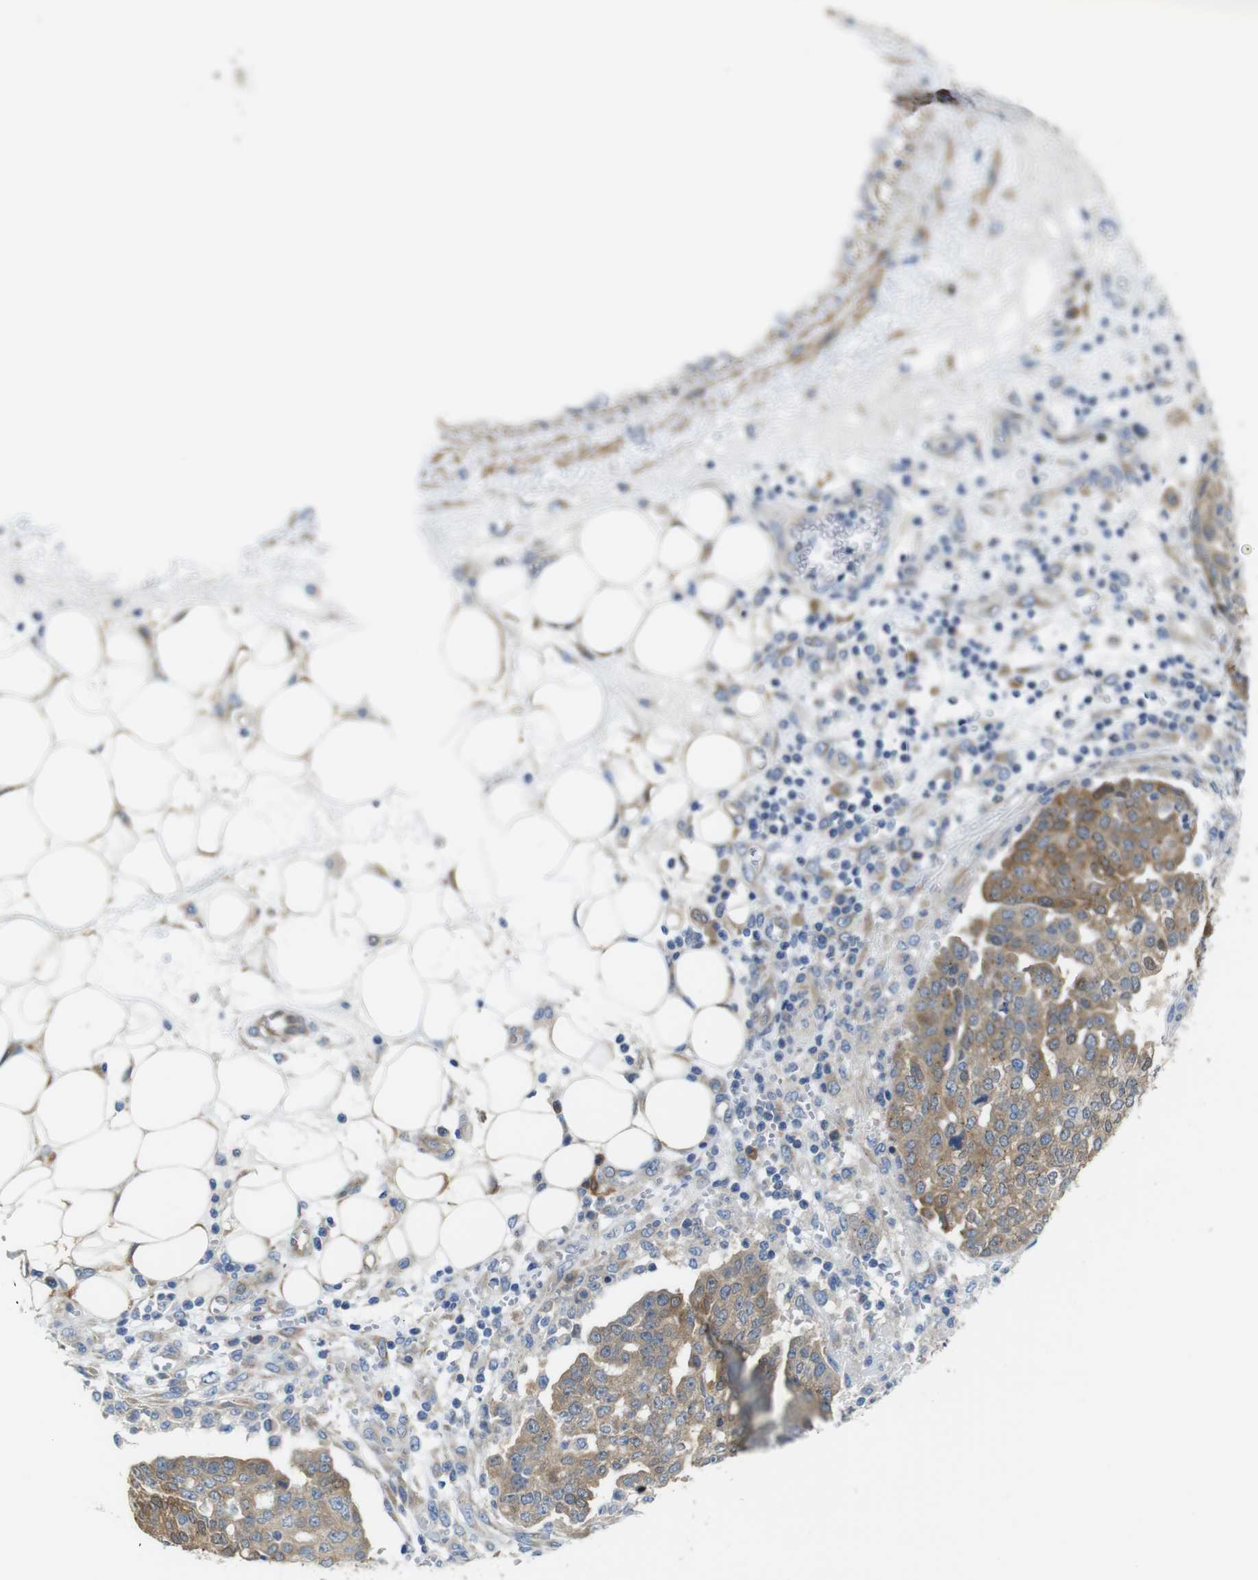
{"staining": {"intensity": "moderate", "quantity": ">75%", "location": "cytoplasmic/membranous"}, "tissue": "ovarian cancer", "cell_type": "Tumor cells", "image_type": "cancer", "snomed": [{"axis": "morphology", "description": "Cystadenocarcinoma, serous, NOS"}, {"axis": "topography", "description": "Soft tissue"}, {"axis": "topography", "description": "Ovary"}], "caption": "High-magnification brightfield microscopy of ovarian serous cystadenocarcinoma stained with DAB (3,3'-diaminobenzidine) (brown) and counterstained with hematoxylin (blue). tumor cells exhibit moderate cytoplasmic/membranous positivity is seen in about>75% of cells.", "gene": "DDRGK1", "patient": {"sex": "female", "age": 57}}